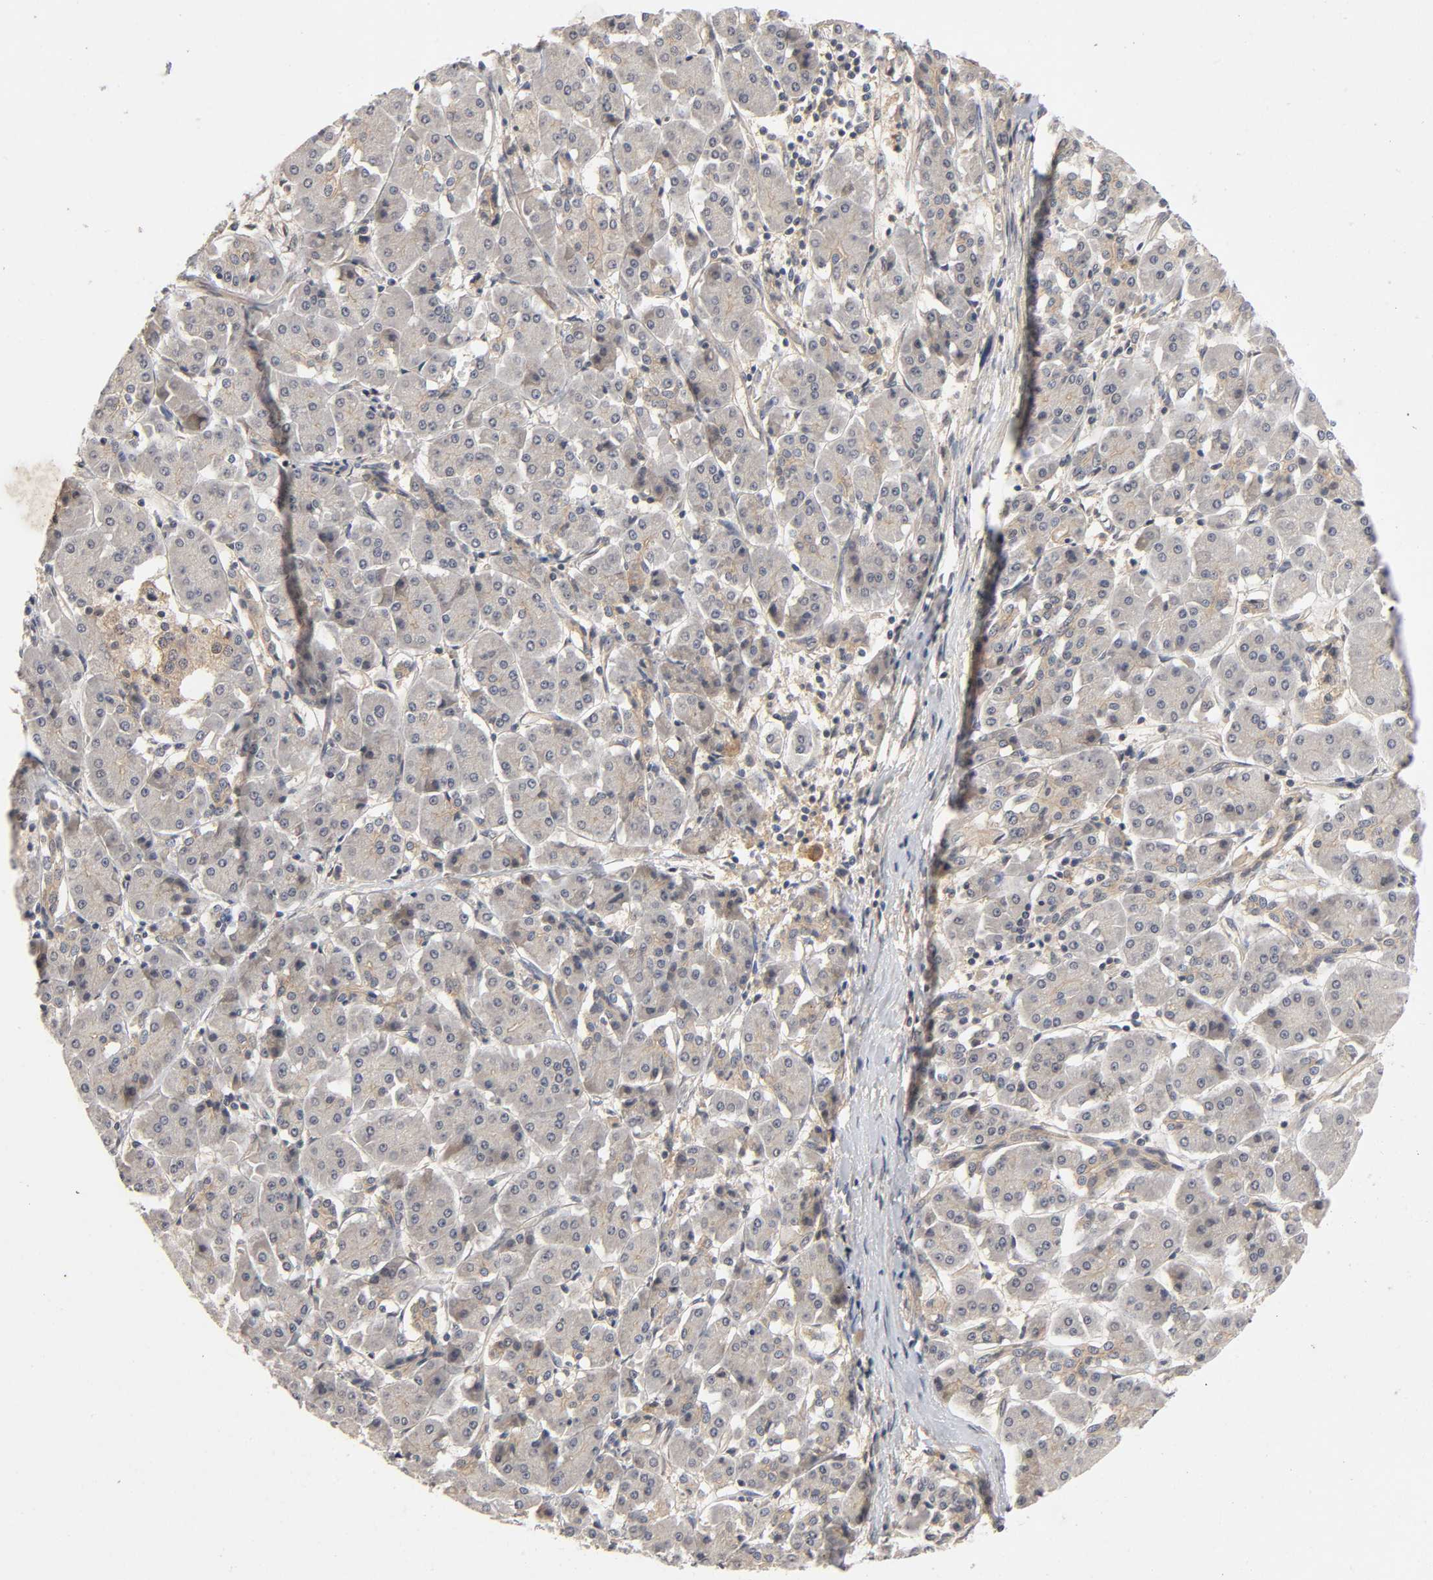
{"staining": {"intensity": "moderate", "quantity": "25%-75%", "location": "cytoplasmic/membranous"}, "tissue": "pancreatic cancer", "cell_type": "Tumor cells", "image_type": "cancer", "snomed": [{"axis": "morphology", "description": "Adenocarcinoma, NOS"}, {"axis": "topography", "description": "Pancreas"}], "caption": "An IHC histopathology image of neoplastic tissue is shown. Protein staining in brown labels moderate cytoplasmic/membranous positivity in pancreatic cancer (adenocarcinoma) within tumor cells. (IHC, brightfield microscopy, high magnification).", "gene": "CPB2", "patient": {"sex": "female", "age": 57}}